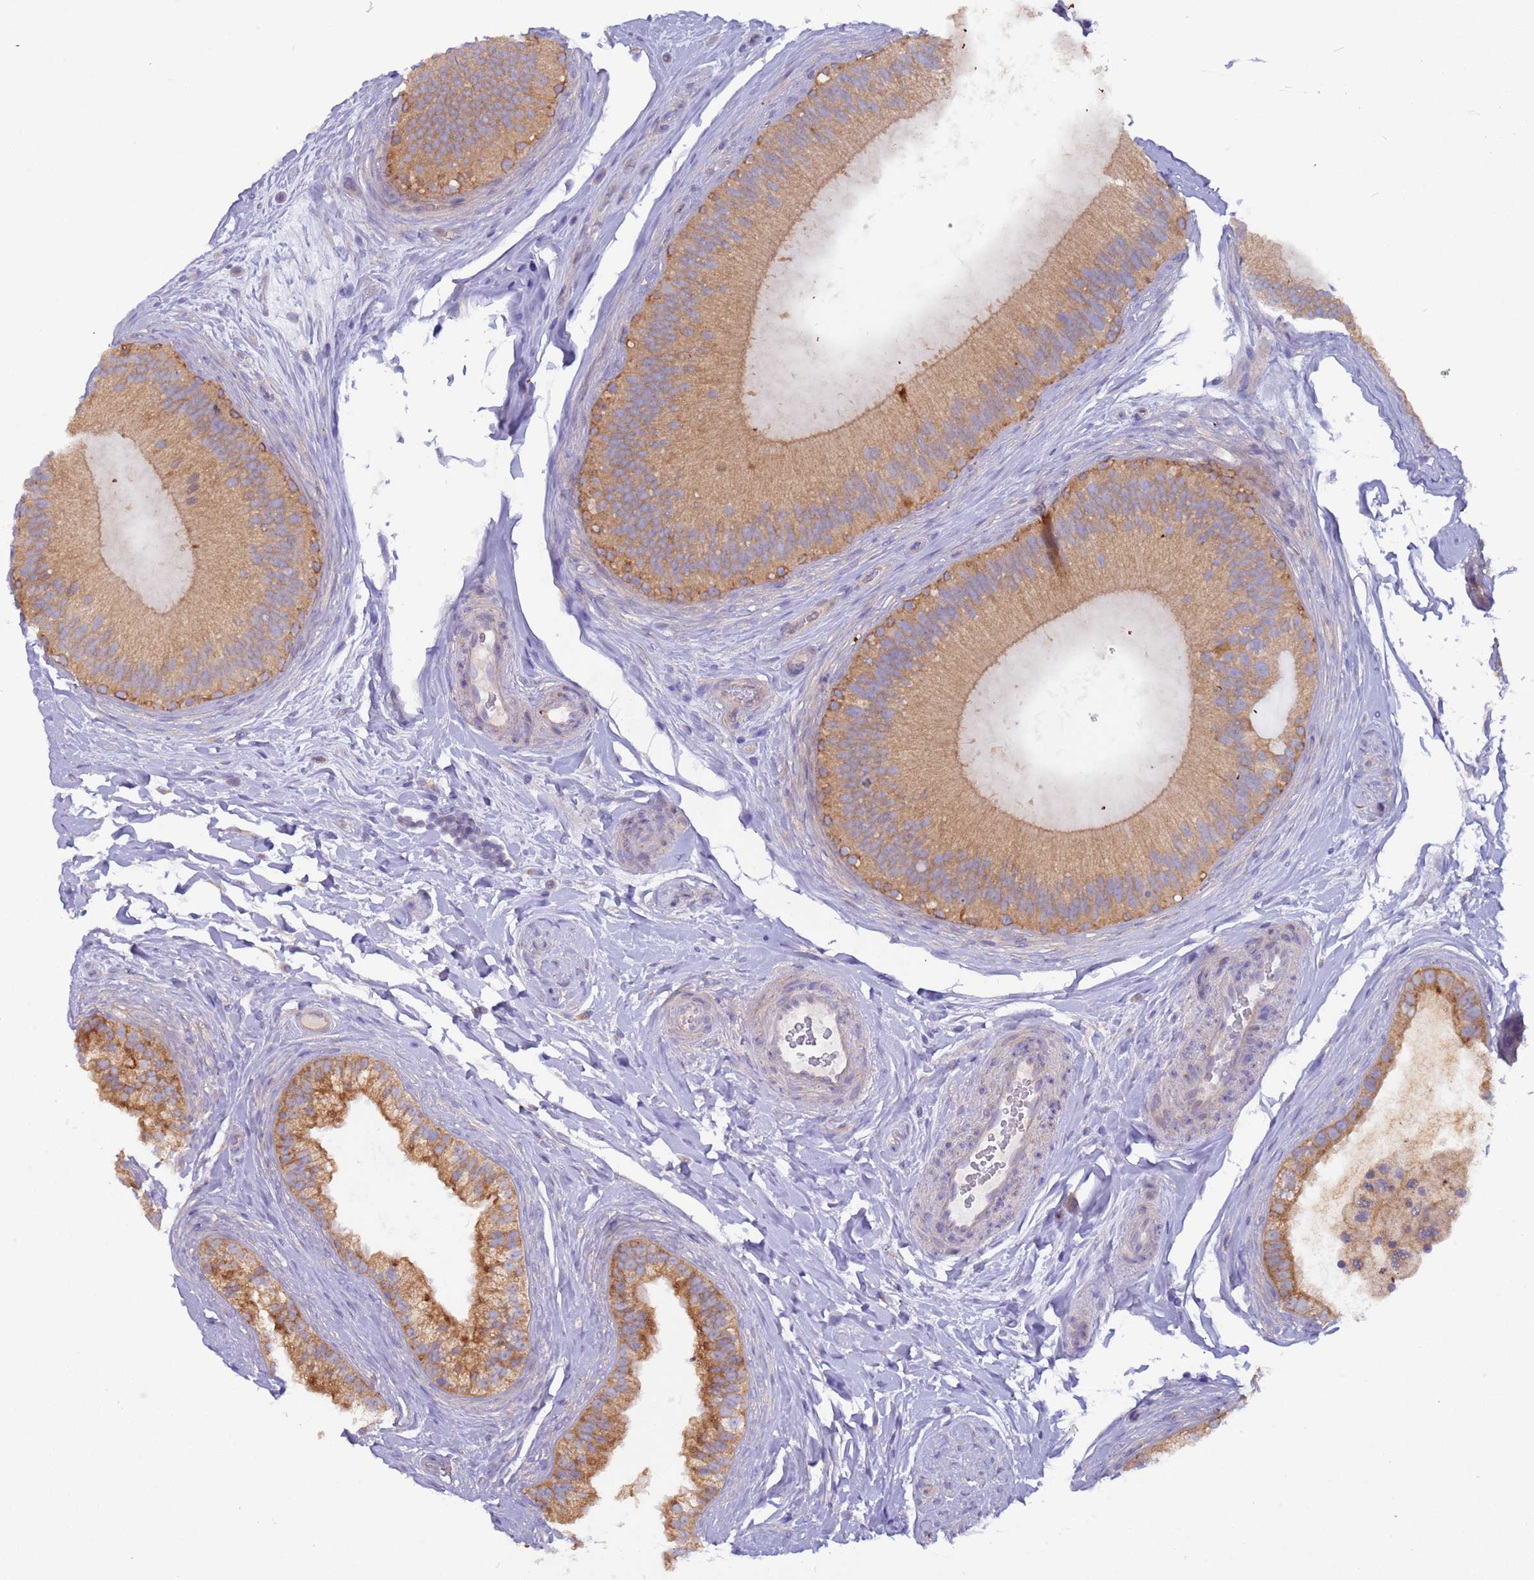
{"staining": {"intensity": "moderate", "quantity": ">75%", "location": "cytoplasmic/membranous"}, "tissue": "epididymis", "cell_type": "Glandular cells", "image_type": "normal", "snomed": [{"axis": "morphology", "description": "Normal tissue, NOS"}, {"axis": "topography", "description": "Epididymis"}], "caption": "A histopathology image of epididymis stained for a protein demonstrates moderate cytoplasmic/membranous brown staining in glandular cells.", "gene": "UQCRQ", "patient": {"sex": "male", "age": 45}}